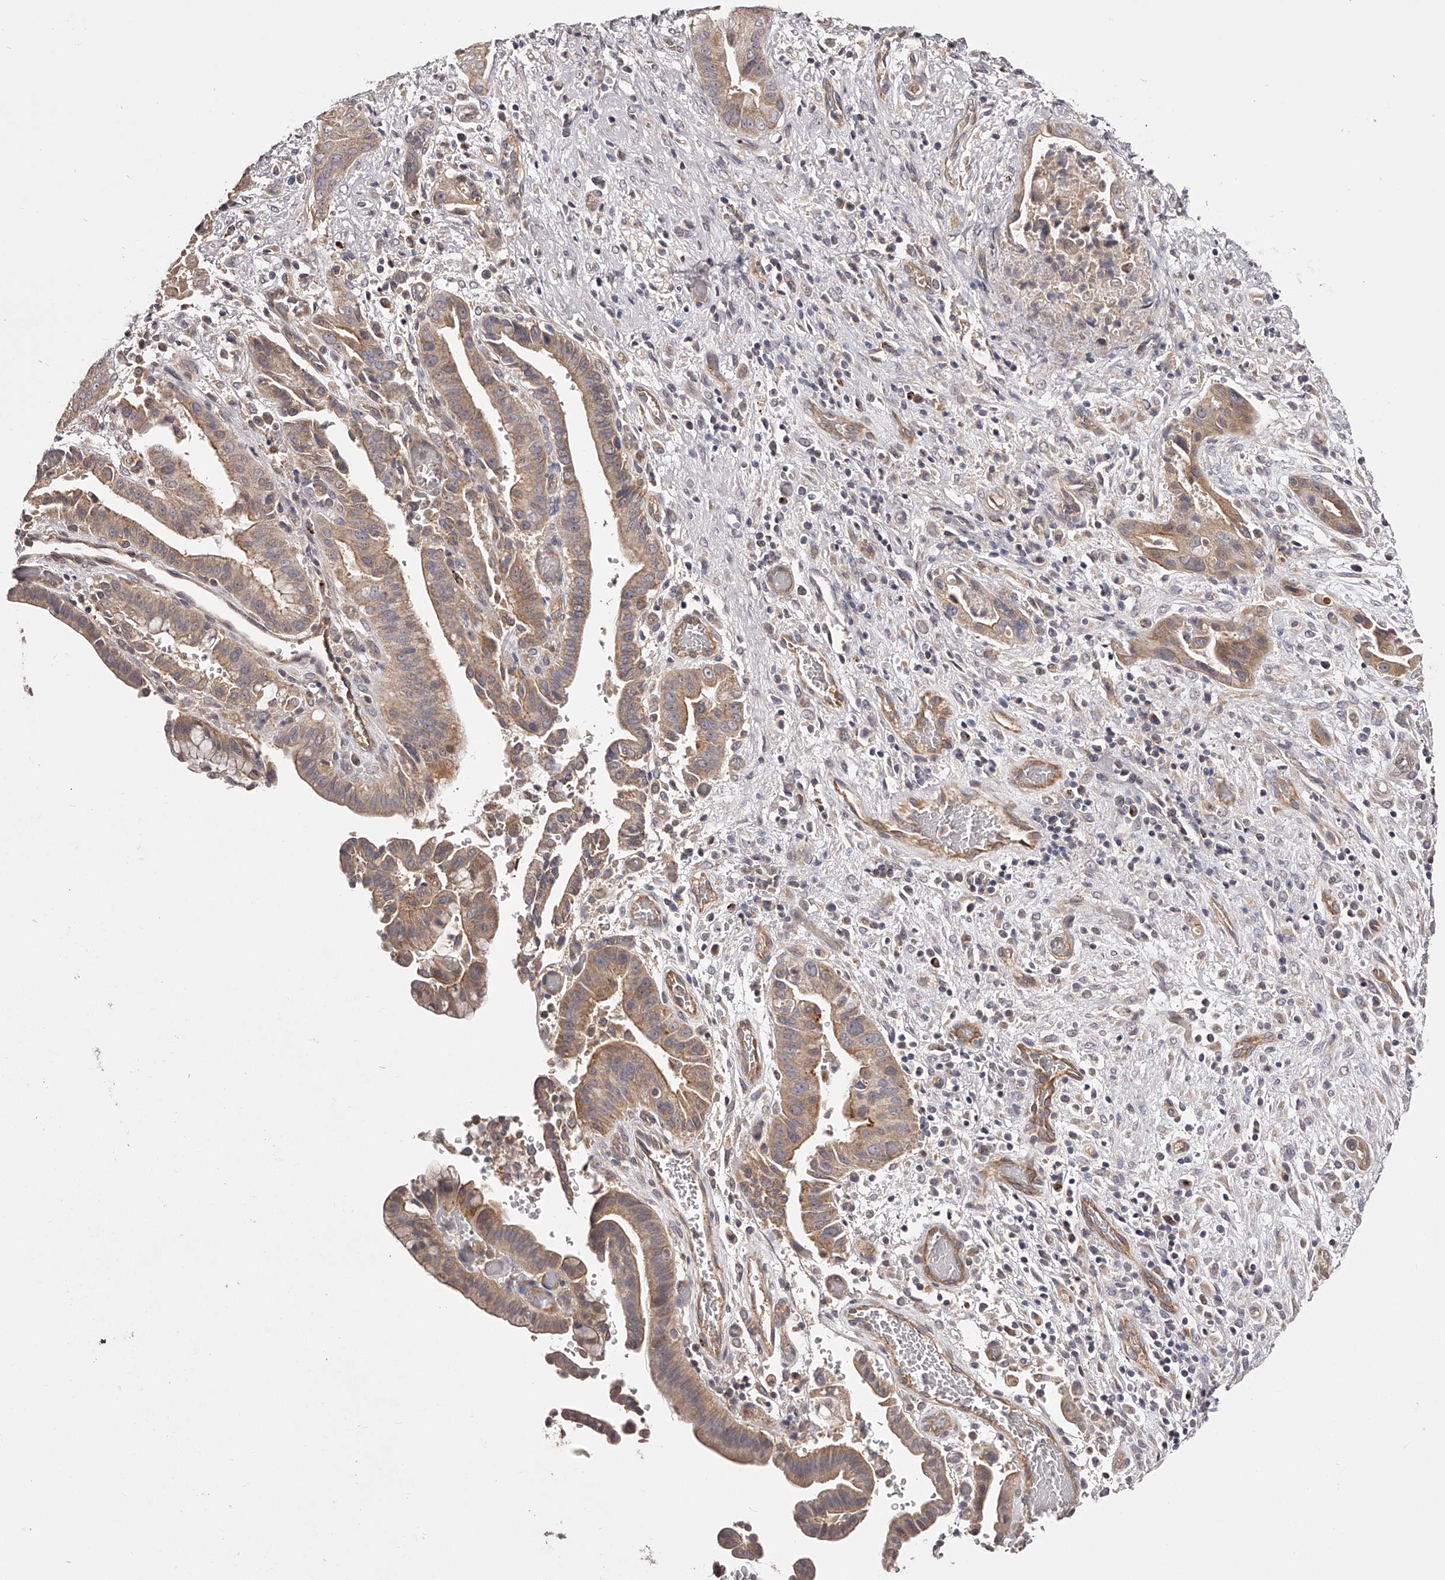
{"staining": {"intensity": "moderate", "quantity": ">75%", "location": "cytoplasmic/membranous"}, "tissue": "liver cancer", "cell_type": "Tumor cells", "image_type": "cancer", "snomed": [{"axis": "morphology", "description": "Cholangiocarcinoma"}, {"axis": "topography", "description": "Liver"}], "caption": "IHC micrograph of liver cancer stained for a protein (brown), which exhibits medium levels of moderate cytoplasmic/membranous staining in about >75% of tumor cells.", "gene": "ODF2L", "patient": {"sex": "female", "age": 54}}